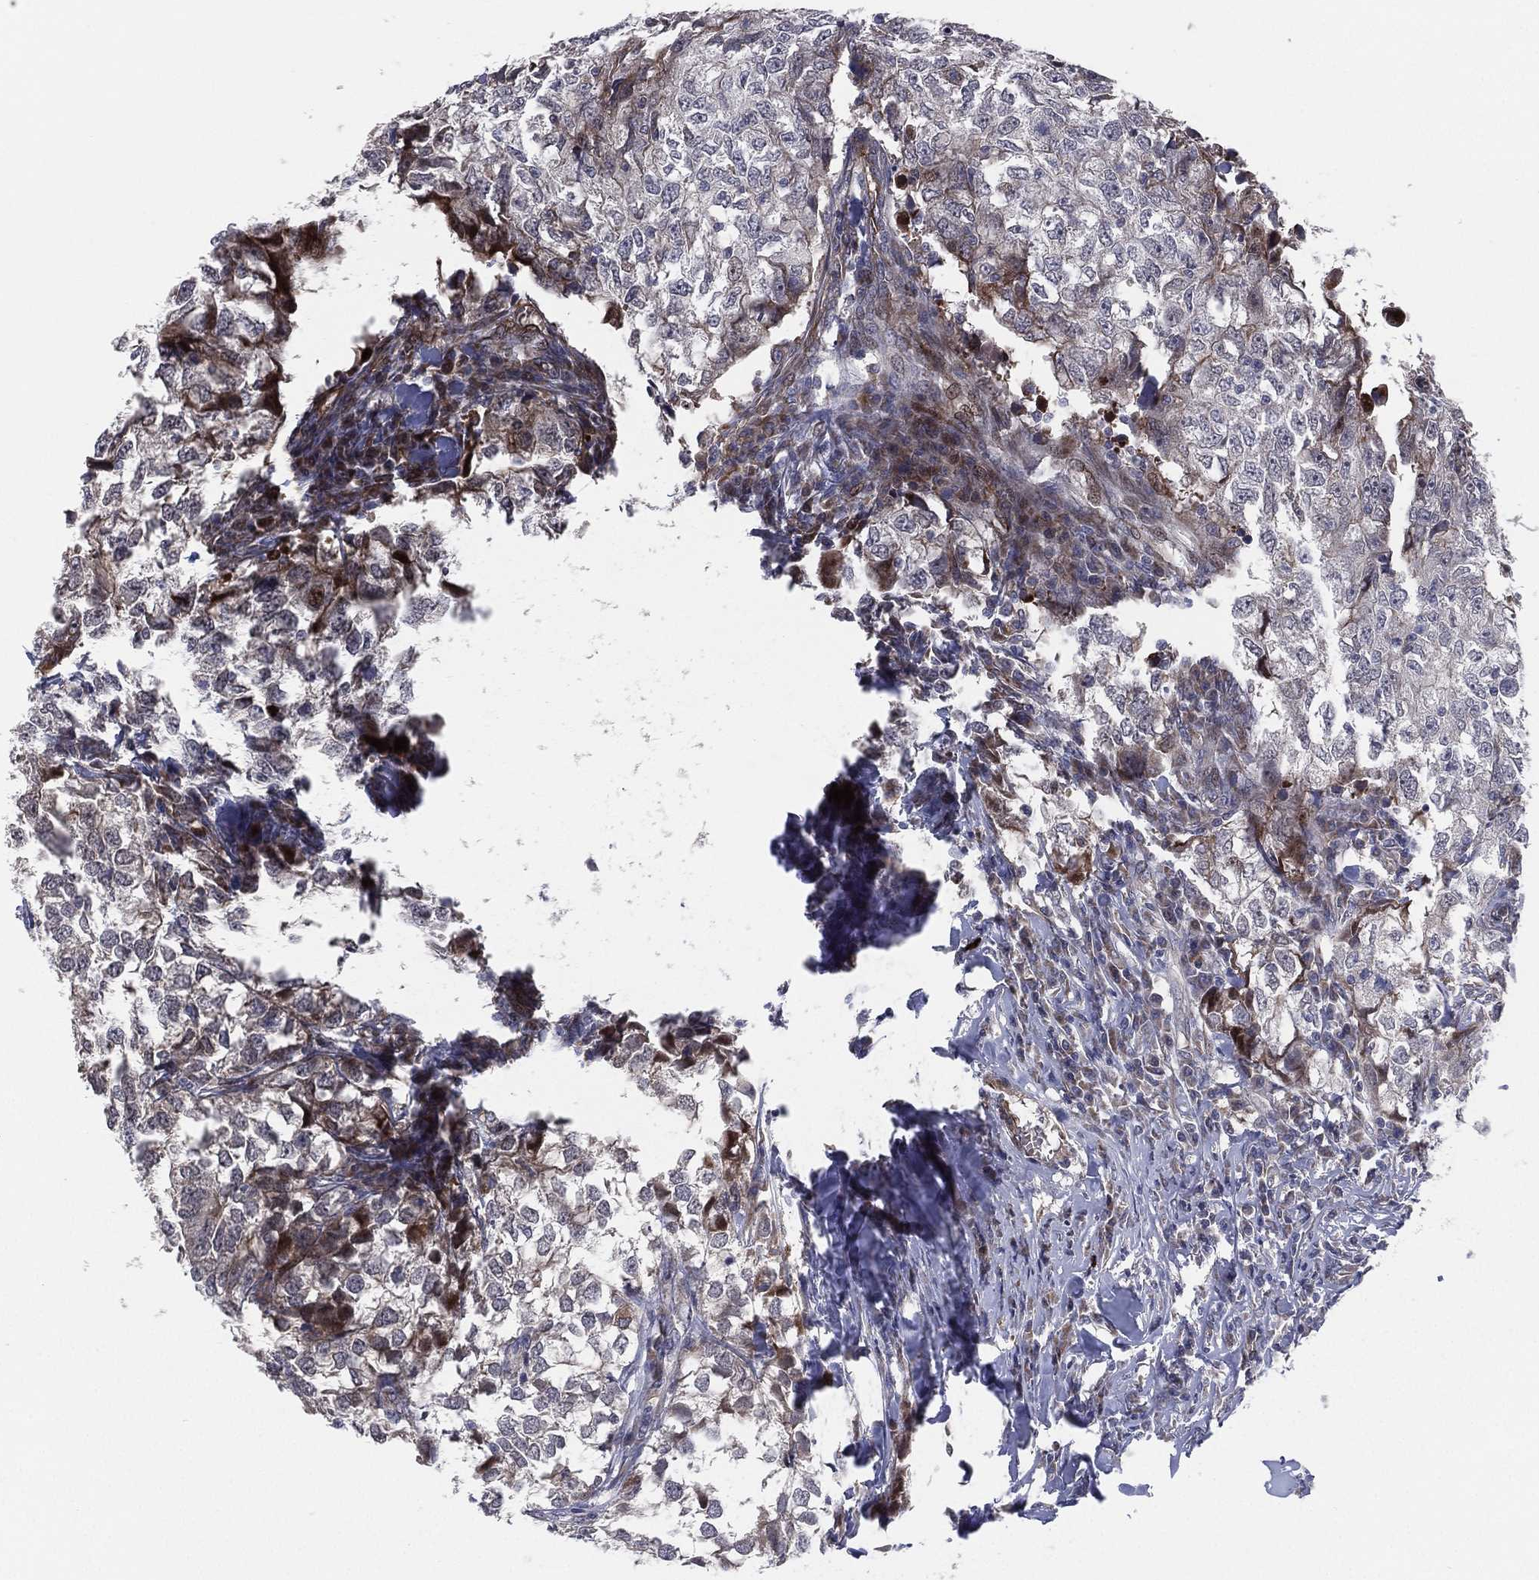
{"staining": {"intensity": "weak", "quantity": "<25%", "location": "cytoplasmic/membranous"}, "tissue": "breast cancer", "cell_type": "Tumor cells", "image_type": "cancer", "snomed": [{"axis": "morphology", "description": "Duct carcinoma"}, {"axis": "topography", "description": "Breast"}], "caption": "IHC micrograph of human breast cancer stained for a protein (brown), which shows no staining in tumor cells. (Brightfield microscopy of DAB (3,3'-diaminobenzidine) immunohistochemistry at high magnification).", "gene": "UTP14A", "patient": {"sex": "female", "age": 30}}